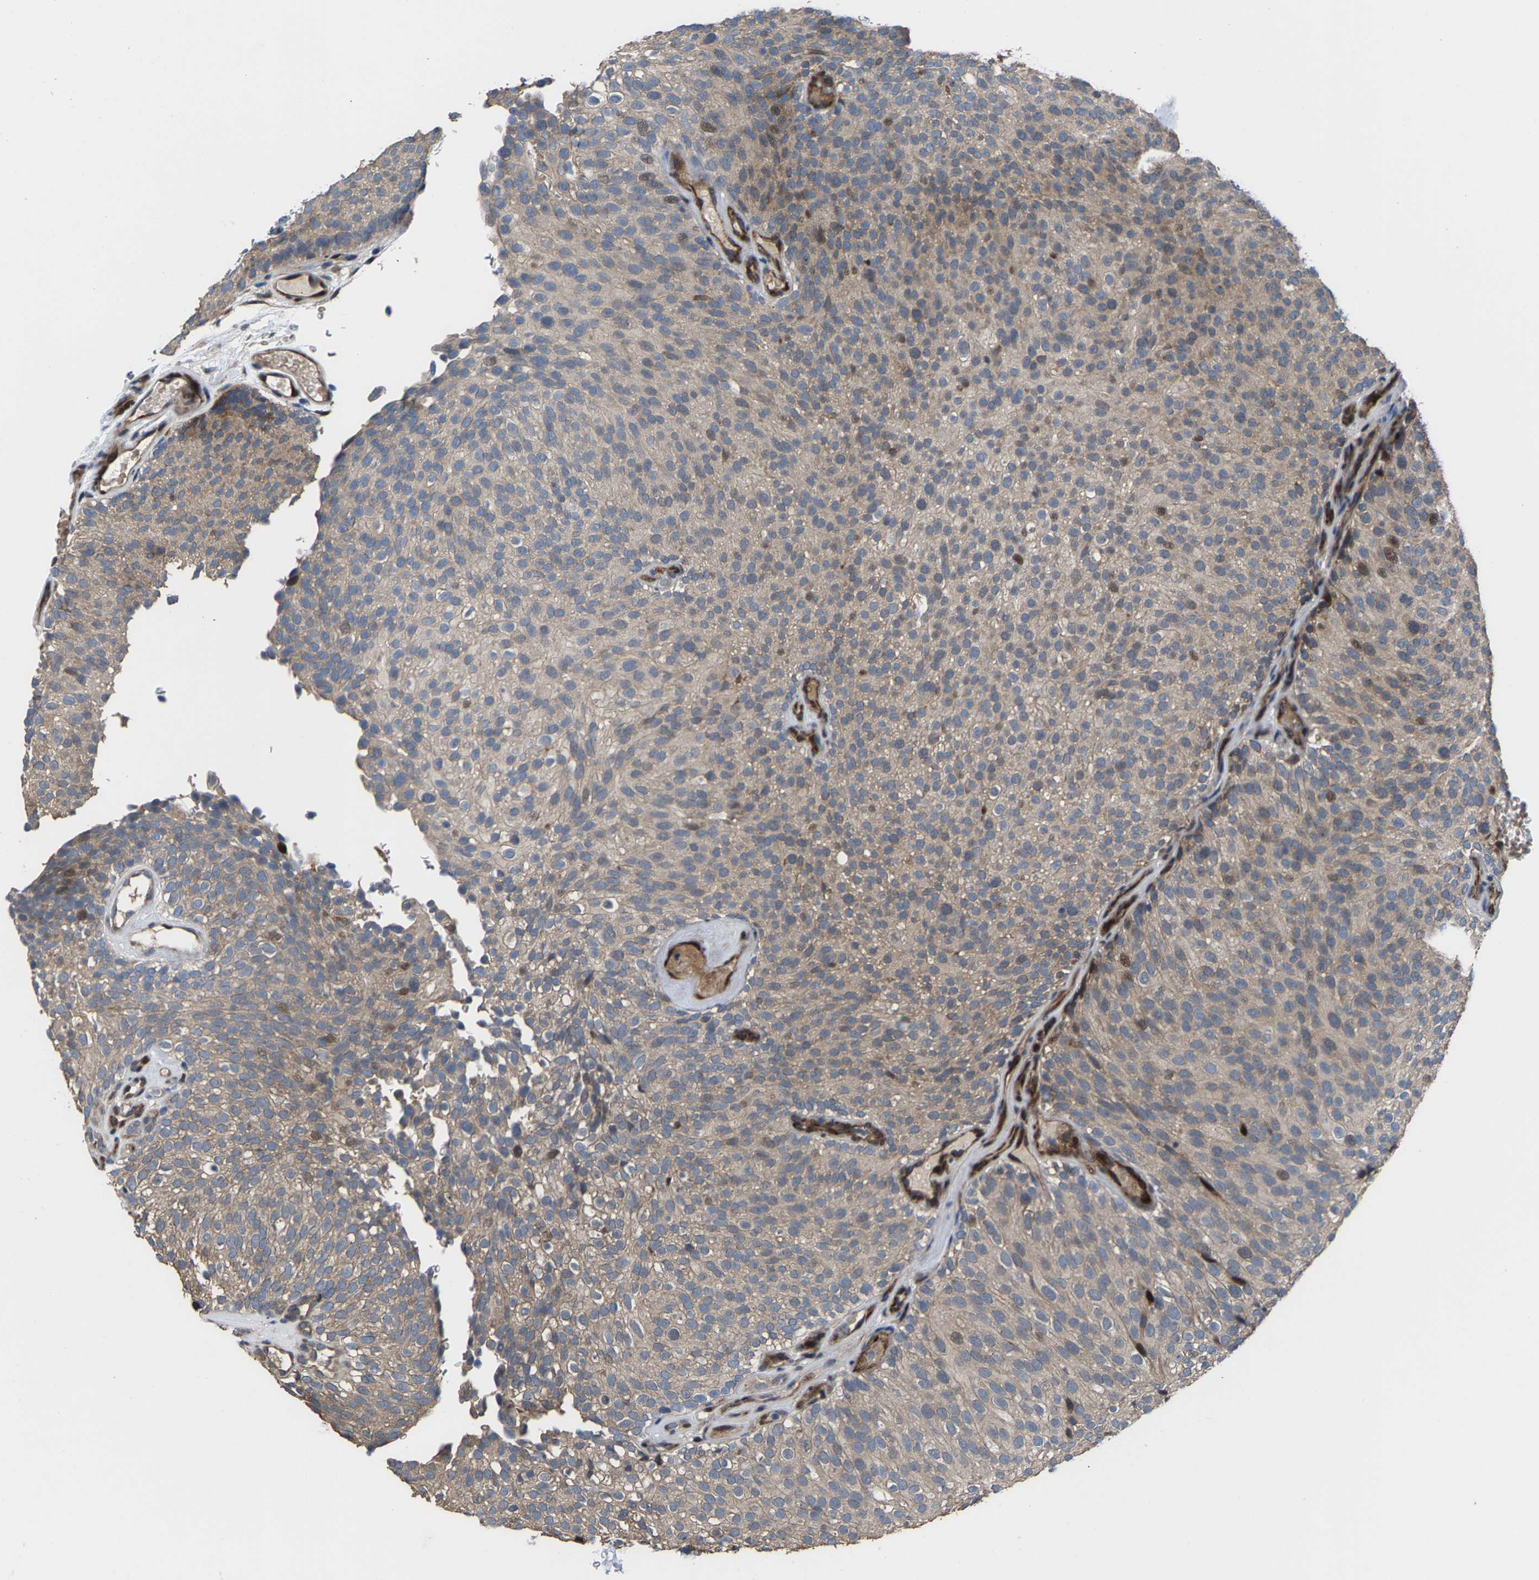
{"staining": {"intensity": "weak", "quantity": "<25%", "location": "cytoplasmic/membranous,nuclear"}, "tissue": "urothelial cancer", "cell_type": "Tumor cells", "image_type": "cancer", "snomed": [{"axis": "morphology", "description": "Urothelial carcinoma, Low grade"}, {"axis": "topography", "description": "Urinary bladder"}], "caption": "The image reveals no staining of tumor cells in low-grade urothelial carcinoma.", "gene": "HAUS6", "patient": {"sex": "male", "age": 78}}